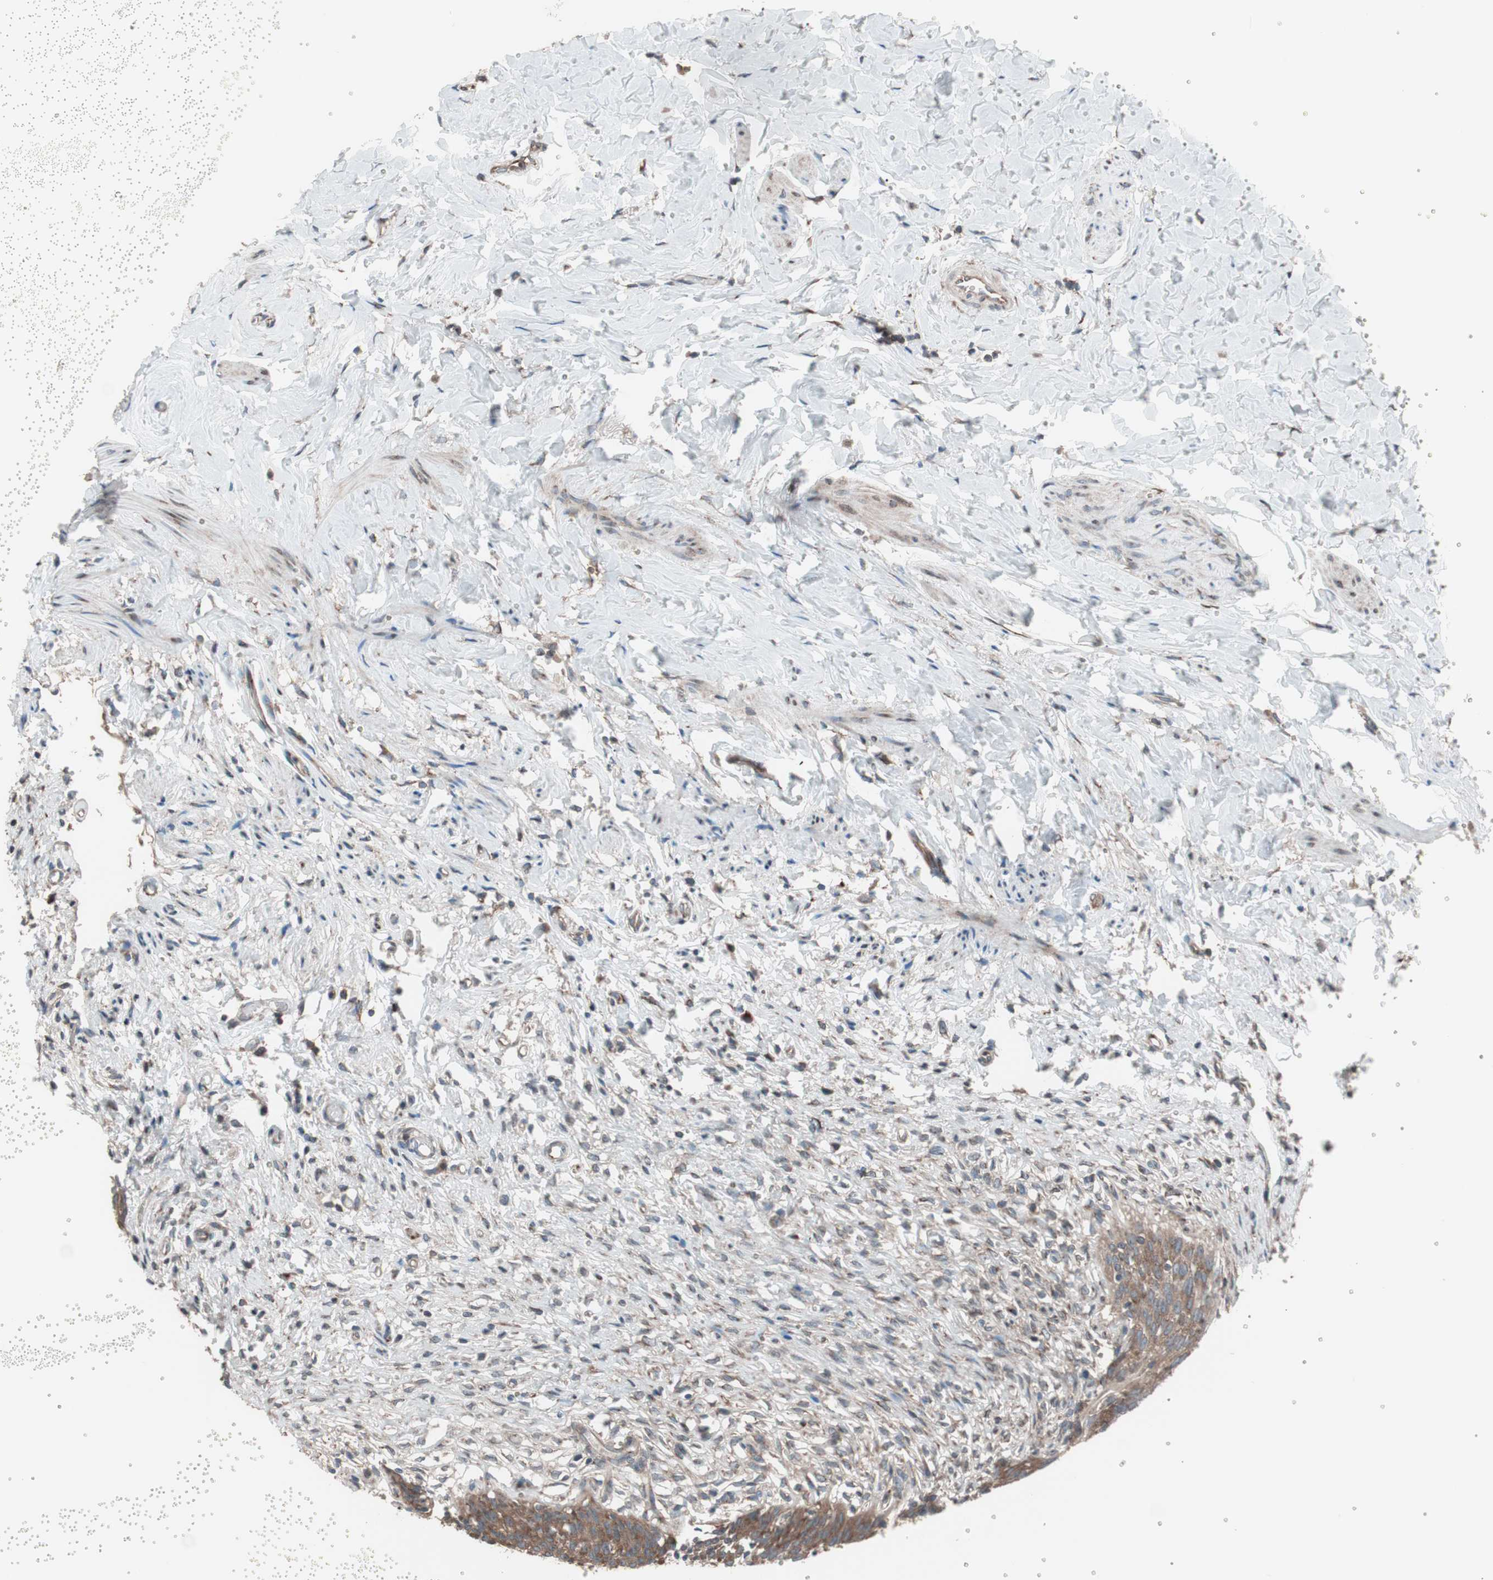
{"staining": {"intensity": "strong", "quantity": ">75%", "location": "cytoplasmic/membranous"}, "tissue": "urinary bladder", "cell_type": "Urothelial cells", "image_type": "normal", "snomed": [{"axis": "morphology", "description": "Normal tissue, NOS"}, {"axis": "morphology", "description": "Inflammation, NOS"}, {"axis": "topography", "description": "Urinary bladder"}], "caption": "Protein expression analysis of unremarkable human urinary bladder reveals strong cytoplasmic/membranous staining in about >75% of urothelial cells. (DAB (3,3'-diaminobenzidine) = brown stain, brightfield microscopy at high magnification).", "gene": "SEC31A", "patient": {"sex": "female", "age": 80}}